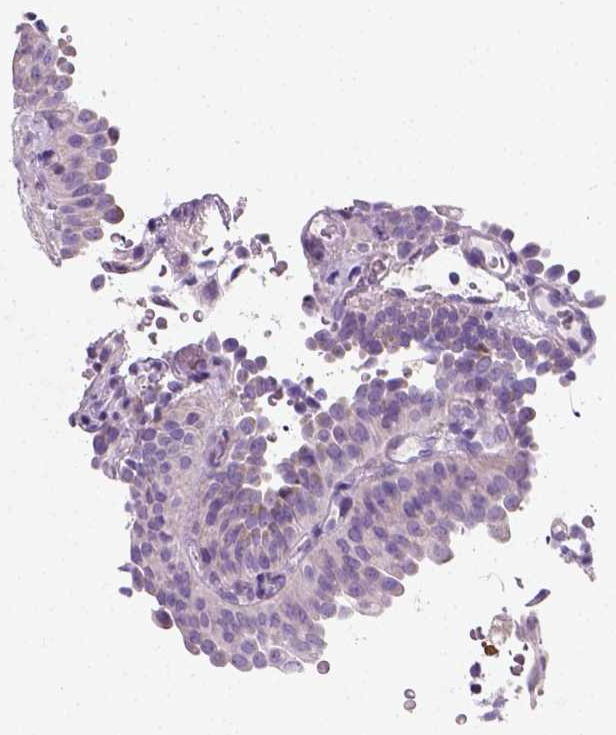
{"staining": {"intensity": "negative", "quantity": "none", "location": "none"}, "tissue": "urothelial cancer", "cell_type": "Tumor cells", "image_type": "cancer", "snomed": [{"axis": "morphology", "description": "Urothelial carcinoma, NOS"}, {"axis": "topography", "description": "Urinary bladder"}], "caption": "A photomicrograph of transitional cell carcinoma stained for a protein reveals no brown staining in tumor cells.", "gene": "CHODL", "patient": {"sex": "male", "age": 62}}